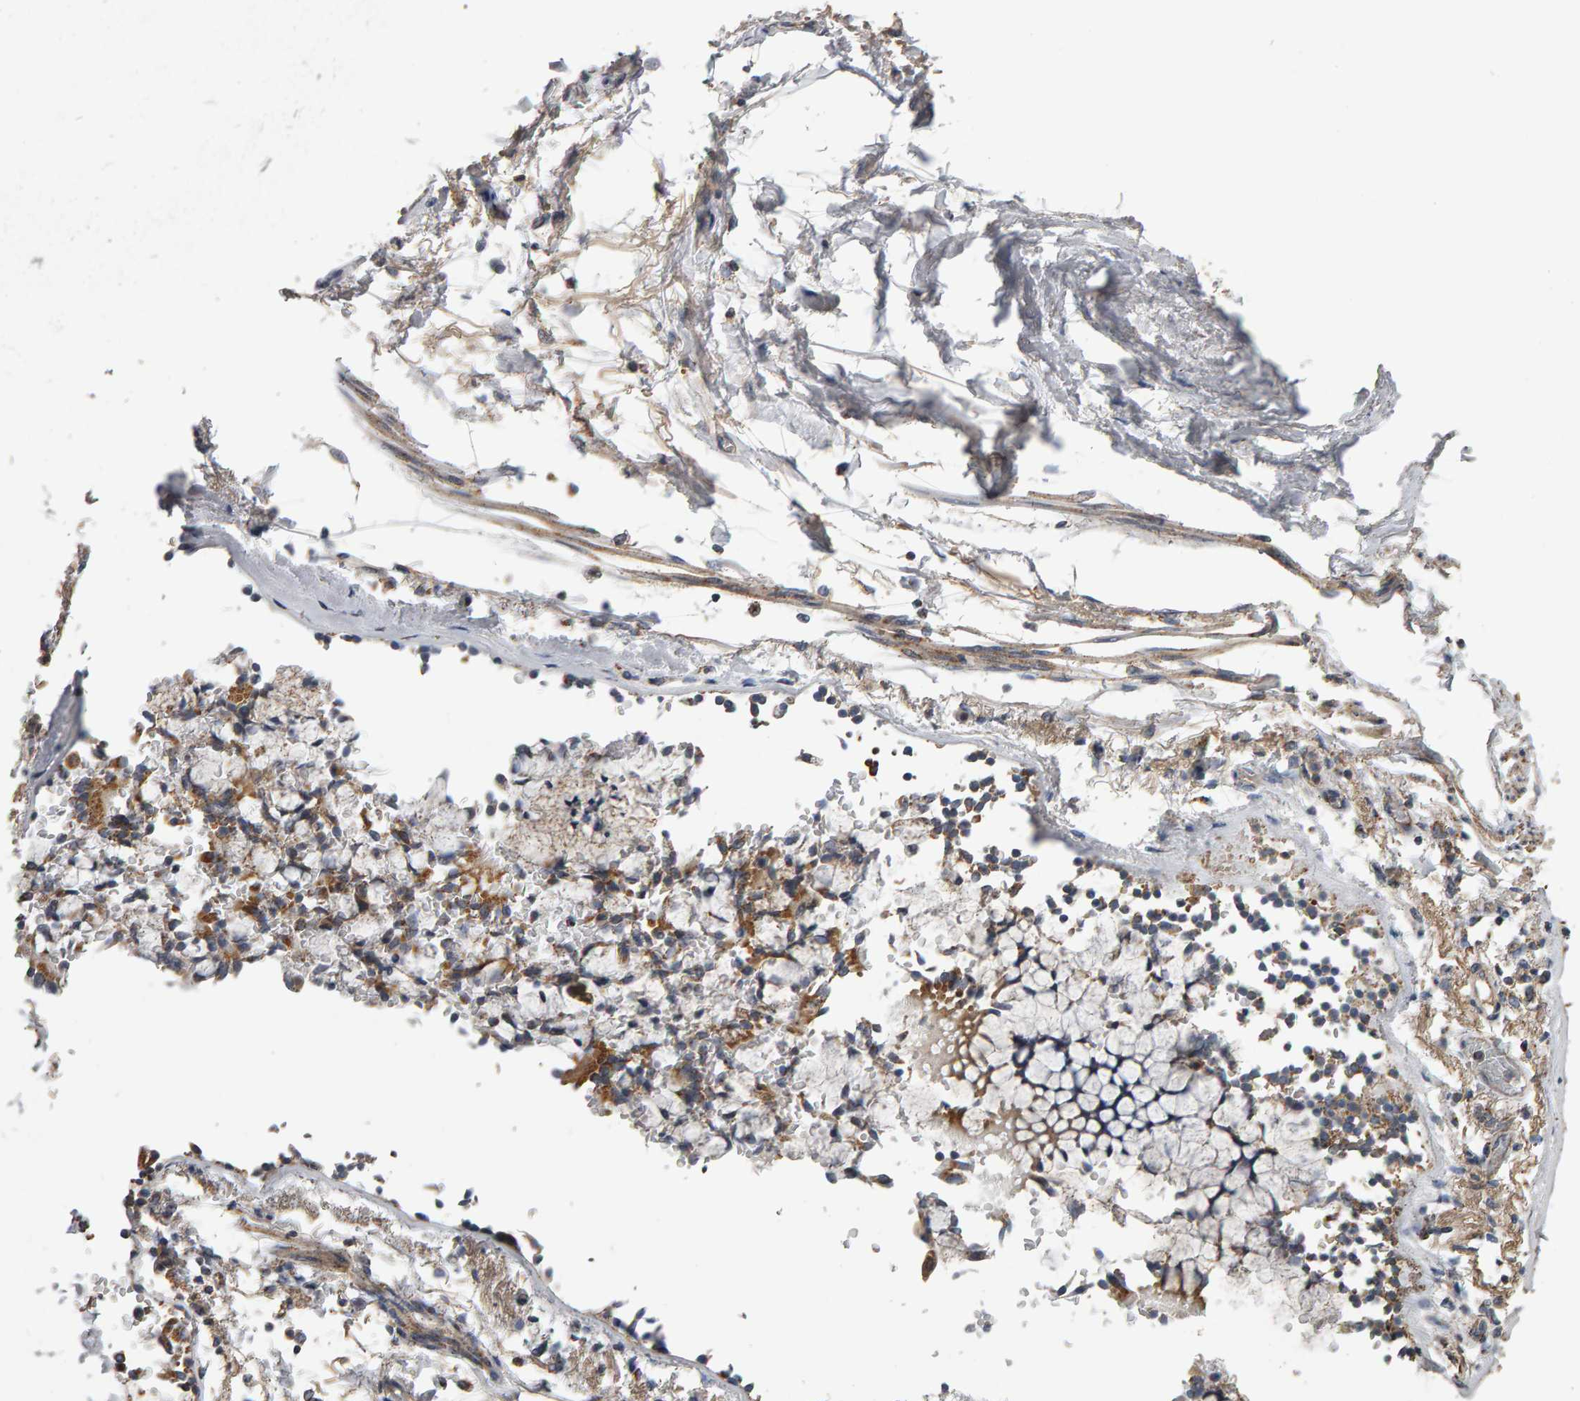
{"staining": {"intensity": "moderate", "quantity": ">75%", "location": "cytoplasmic/membranous"}, "tissue": "soft tissue", "cell_type": "Fibroblasts", "image_type": "normal", "snomed": [{"axis": "morphology", "description": "Normal tissue, NOS"}, {"axis": "topography", "description": "Cartilage tissue"}, {"axis": "topography", "description": "Lung"}], "caption": "Protein expression analysis of benign human soft tissue reveals moderate cytoplasmic/membranous expression in about >75% of fibroblasts. (DAB (3,3'-diaminobenzidine) IHC with brightfield microscopy, high magnification).", "gene": "TOM1L1", "patient": {"sex": "female", "age": 77}}